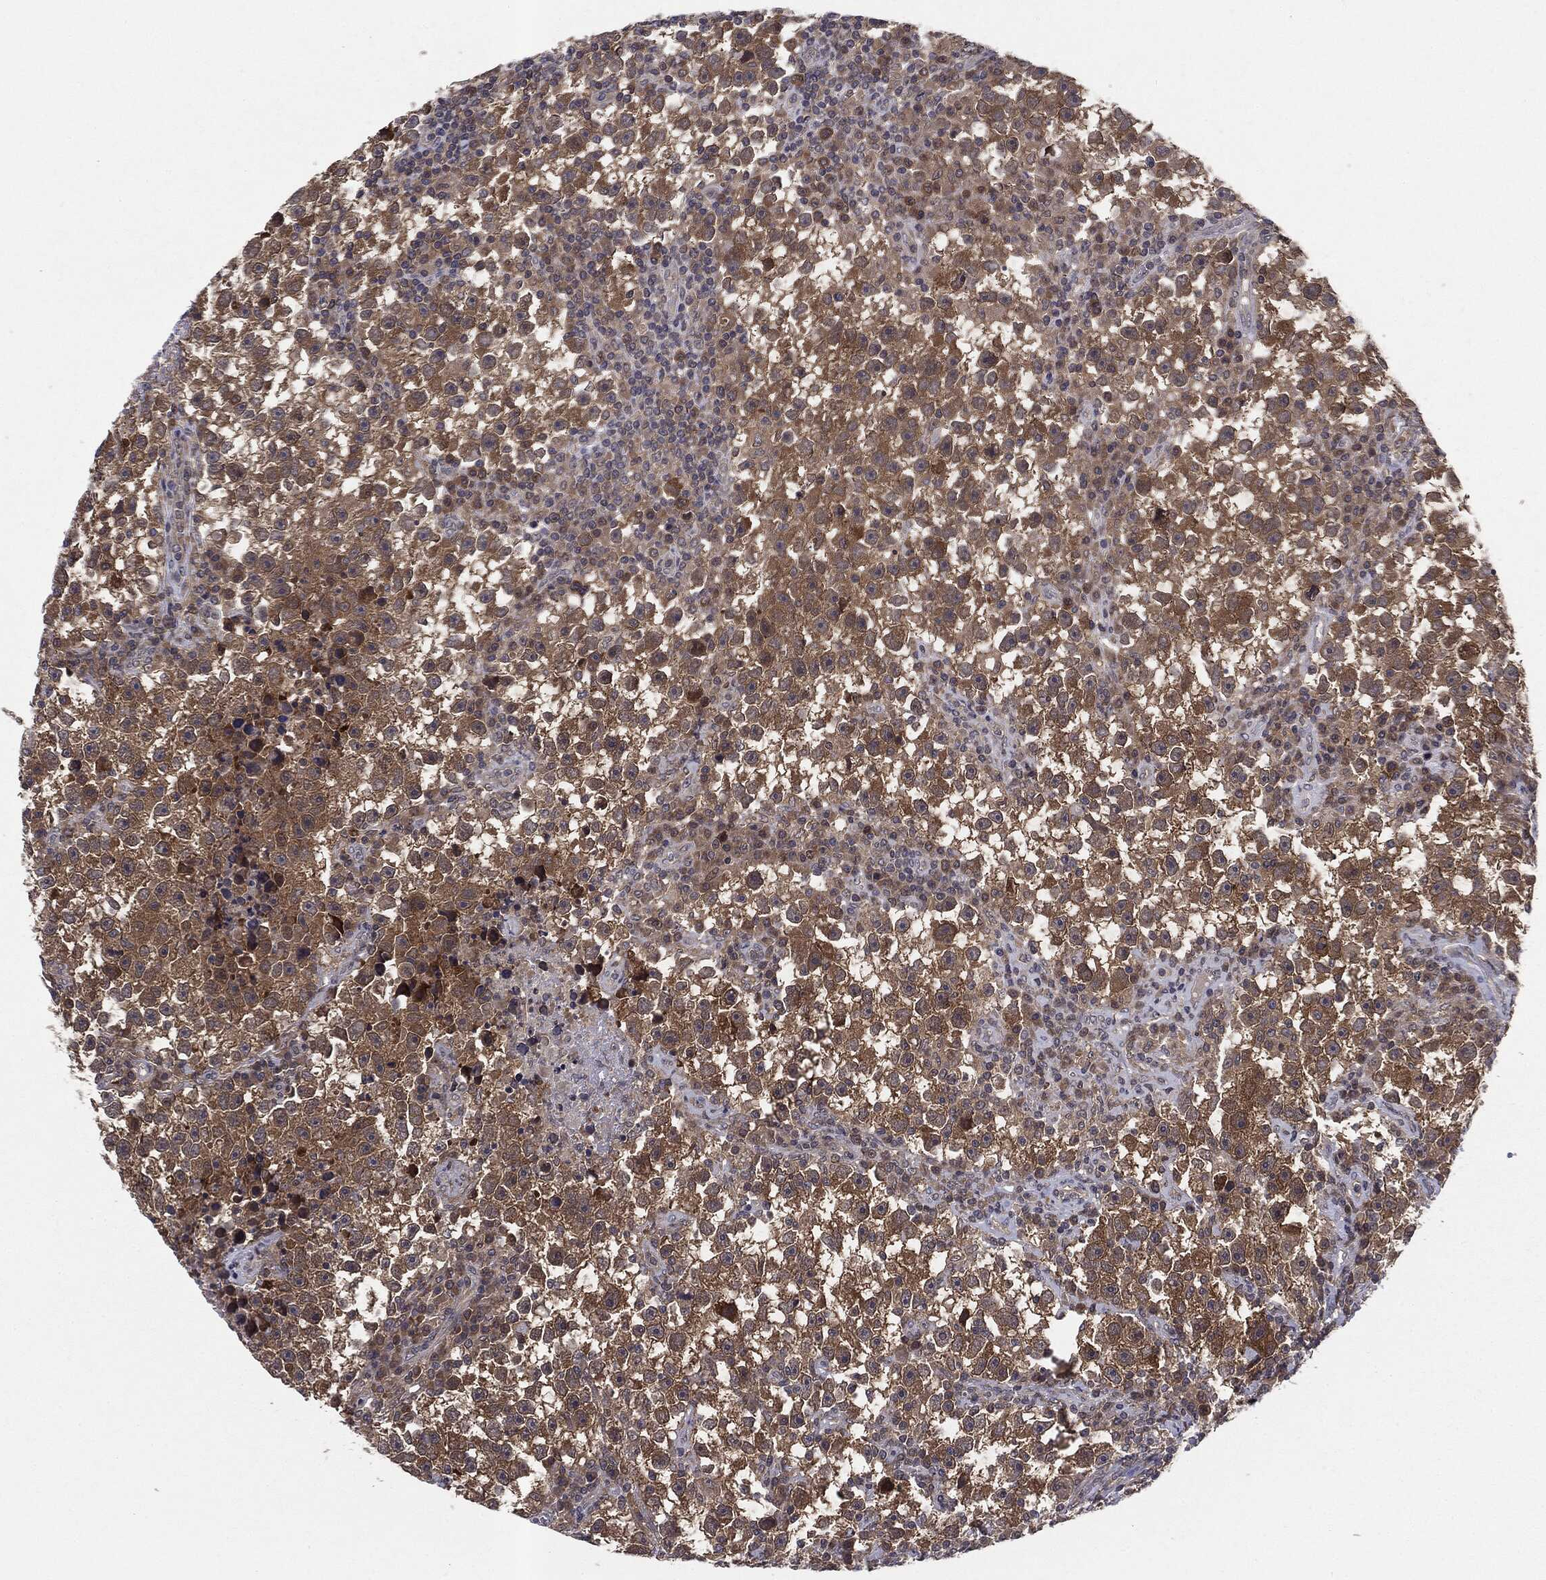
{"staining": {"intensity": "moderate", "quantity": ">75%", "location": "cytoplasmic/membranous"}, "tissue": "testis cancer", "cell_type": "Tumor cells", "image_type": "cancer", "snomed": [{"axis": "morphology", "description": "Seminoma, NOS"}, {"axis": "topography", "description": "Testis"}], "caption": "Immunohistochemical staining of human testis seminoma reveals medium levels of moderate cytoplasmic/membranous expression in approximately >75% of tumor cells. (DAB IHC, brown staining for protein, blue staining for nuclei).", "gene": "KRT7", "patient": {"sex": "male", "age": 47}}